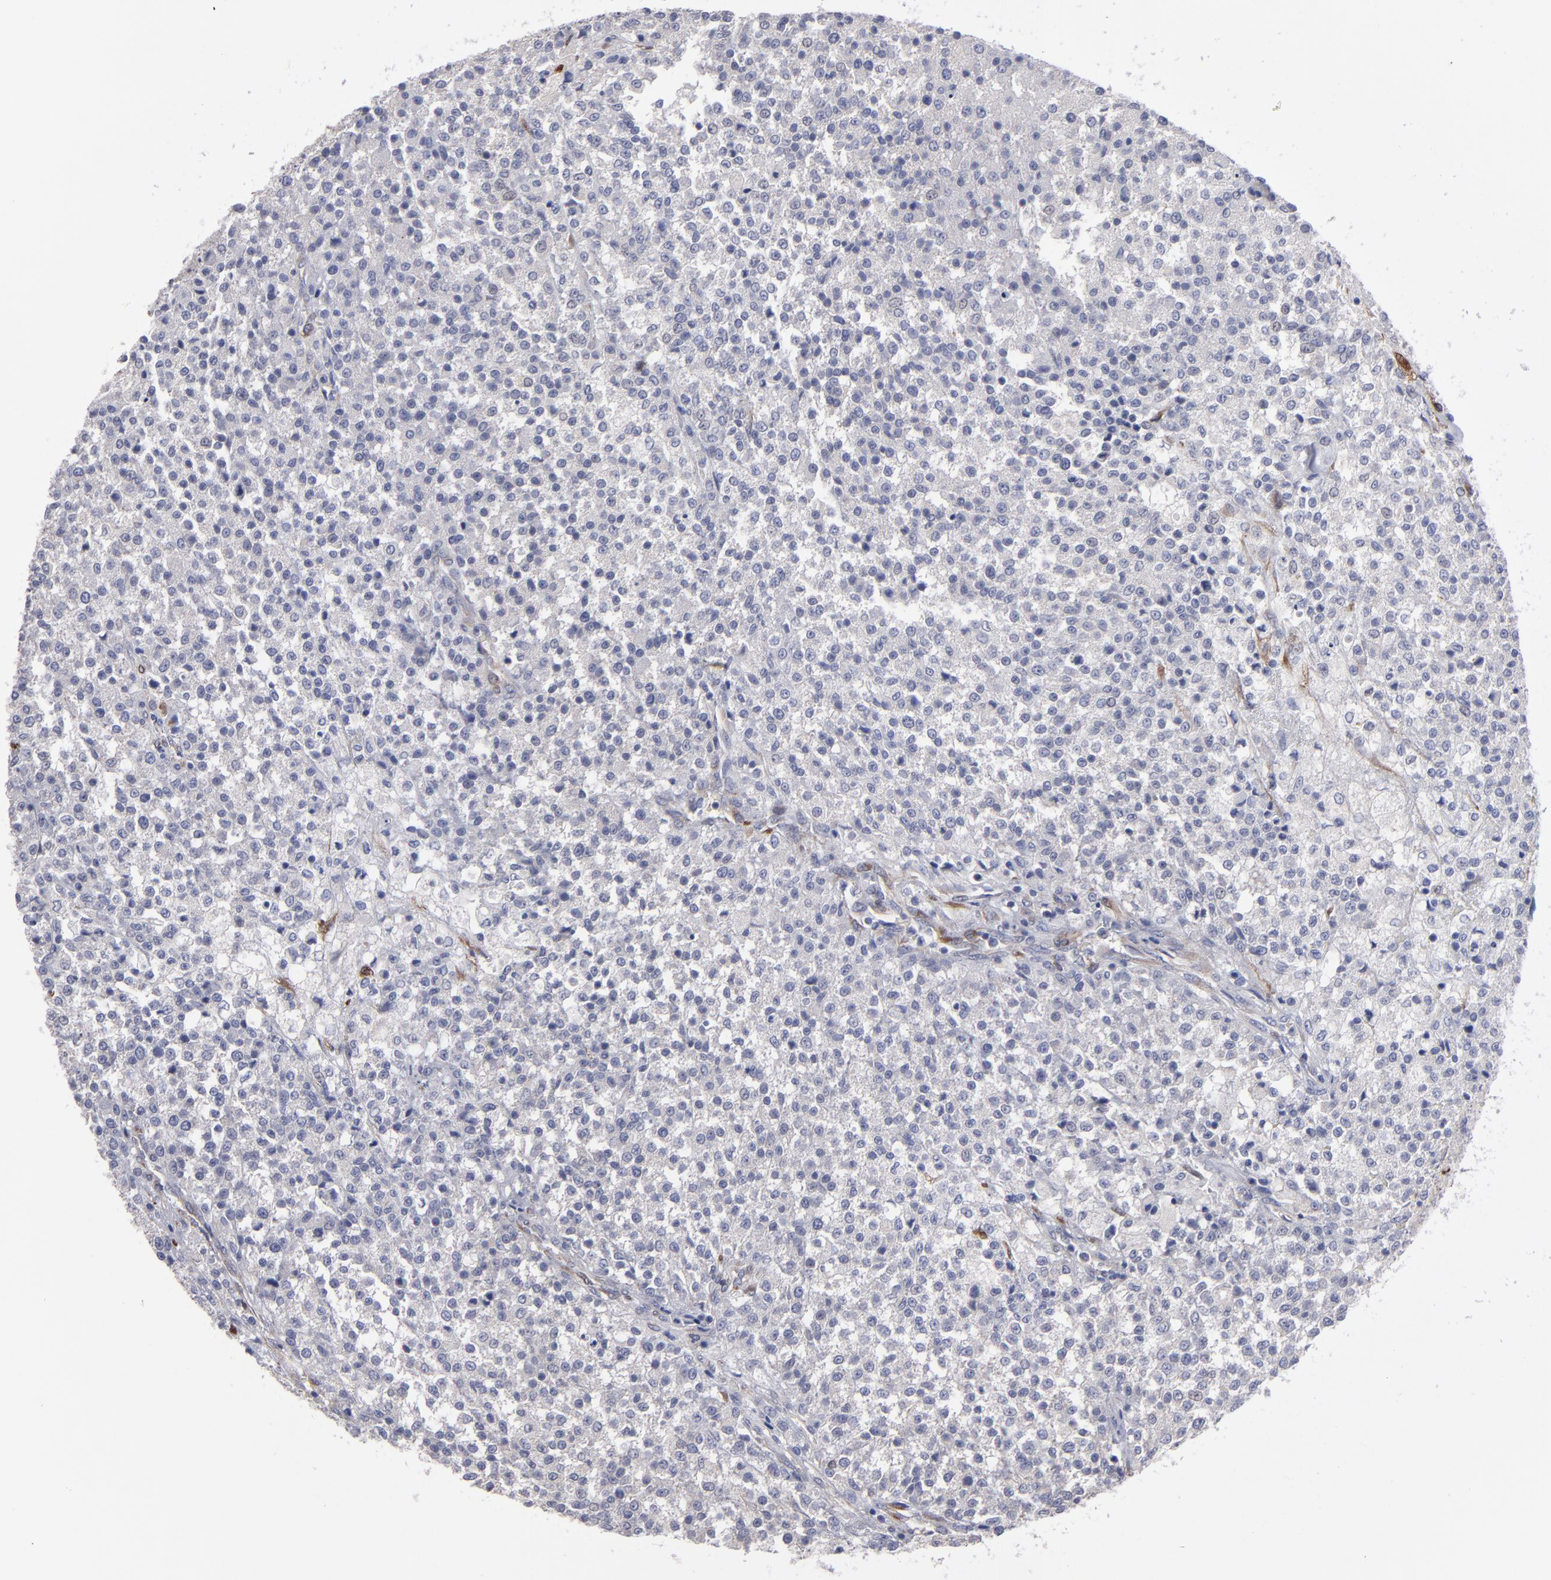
{"staining": {"intensity": "negative", "quantity": "none", "location": "none"}, "tissue": "testis cancer", "cell_type": "Tumor cells", "image_type": "cancer", "snomed": [{"axis": "morphology", "description": "Seminoma, NOS"}, {"axis": "topography", "description": "Testis"}], "caption": "This is a histopathology image of immunohistochemistry staining of testis seminoma, which shows no staining in tumor cells.", "gene": "SLMAP", "patient": {"sex": "male", "age": 59}}